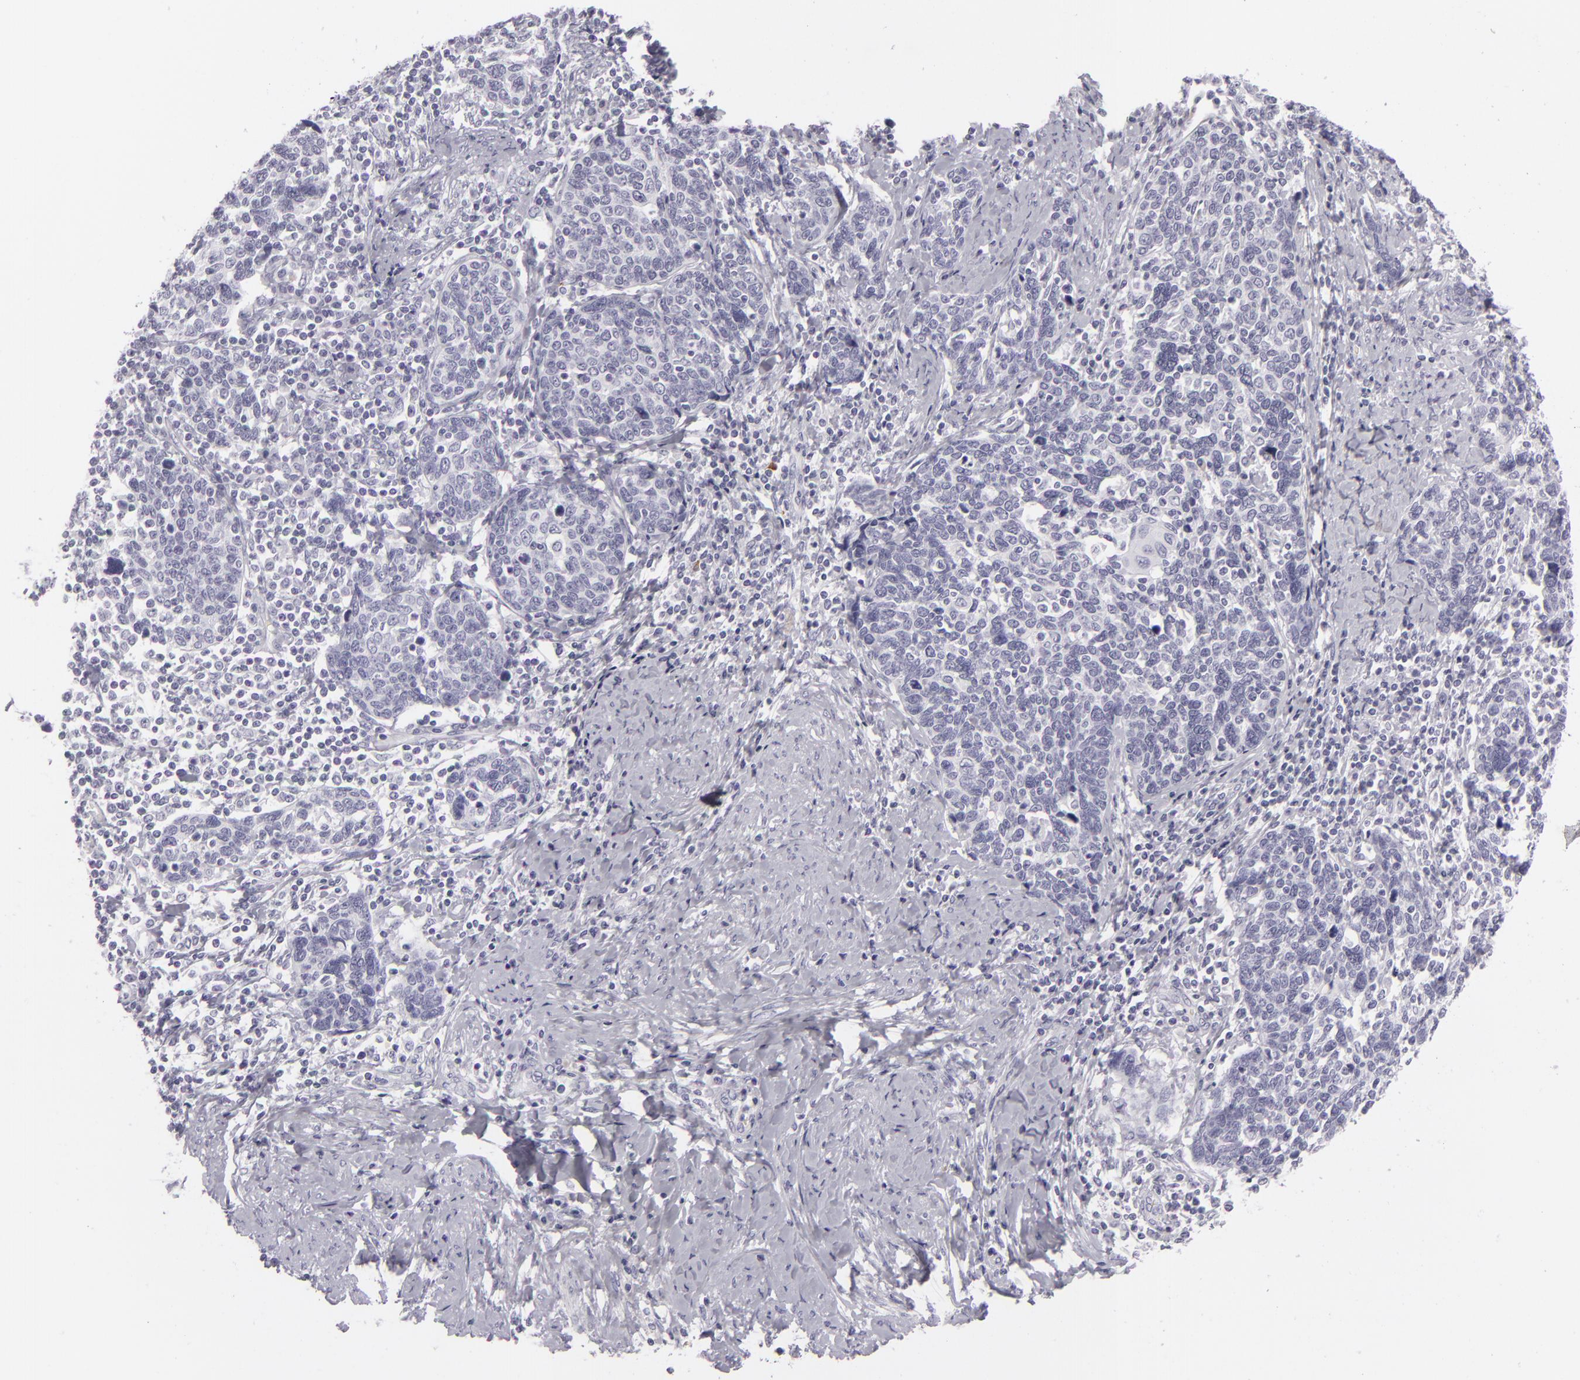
{"staining": {"intensity": "negative", "quantity": "none", "location": "none"}, "tissue": "cervical cancer", "cell_type": "Tumor cells", "image_type": "cancer", "snomed": [{"axis": "morphology", "description": "Squamous cell carcinoma, NOS"}, {"axis": "topography", "description": "Cervix"}], "caption": "A high-resolution photomicrograph shows IHC staining of cervical cancer, which demonstrates no significant expression in tumor cells.", "gene": "CDX2", "patient": {"sex": "female", "age": 41}}